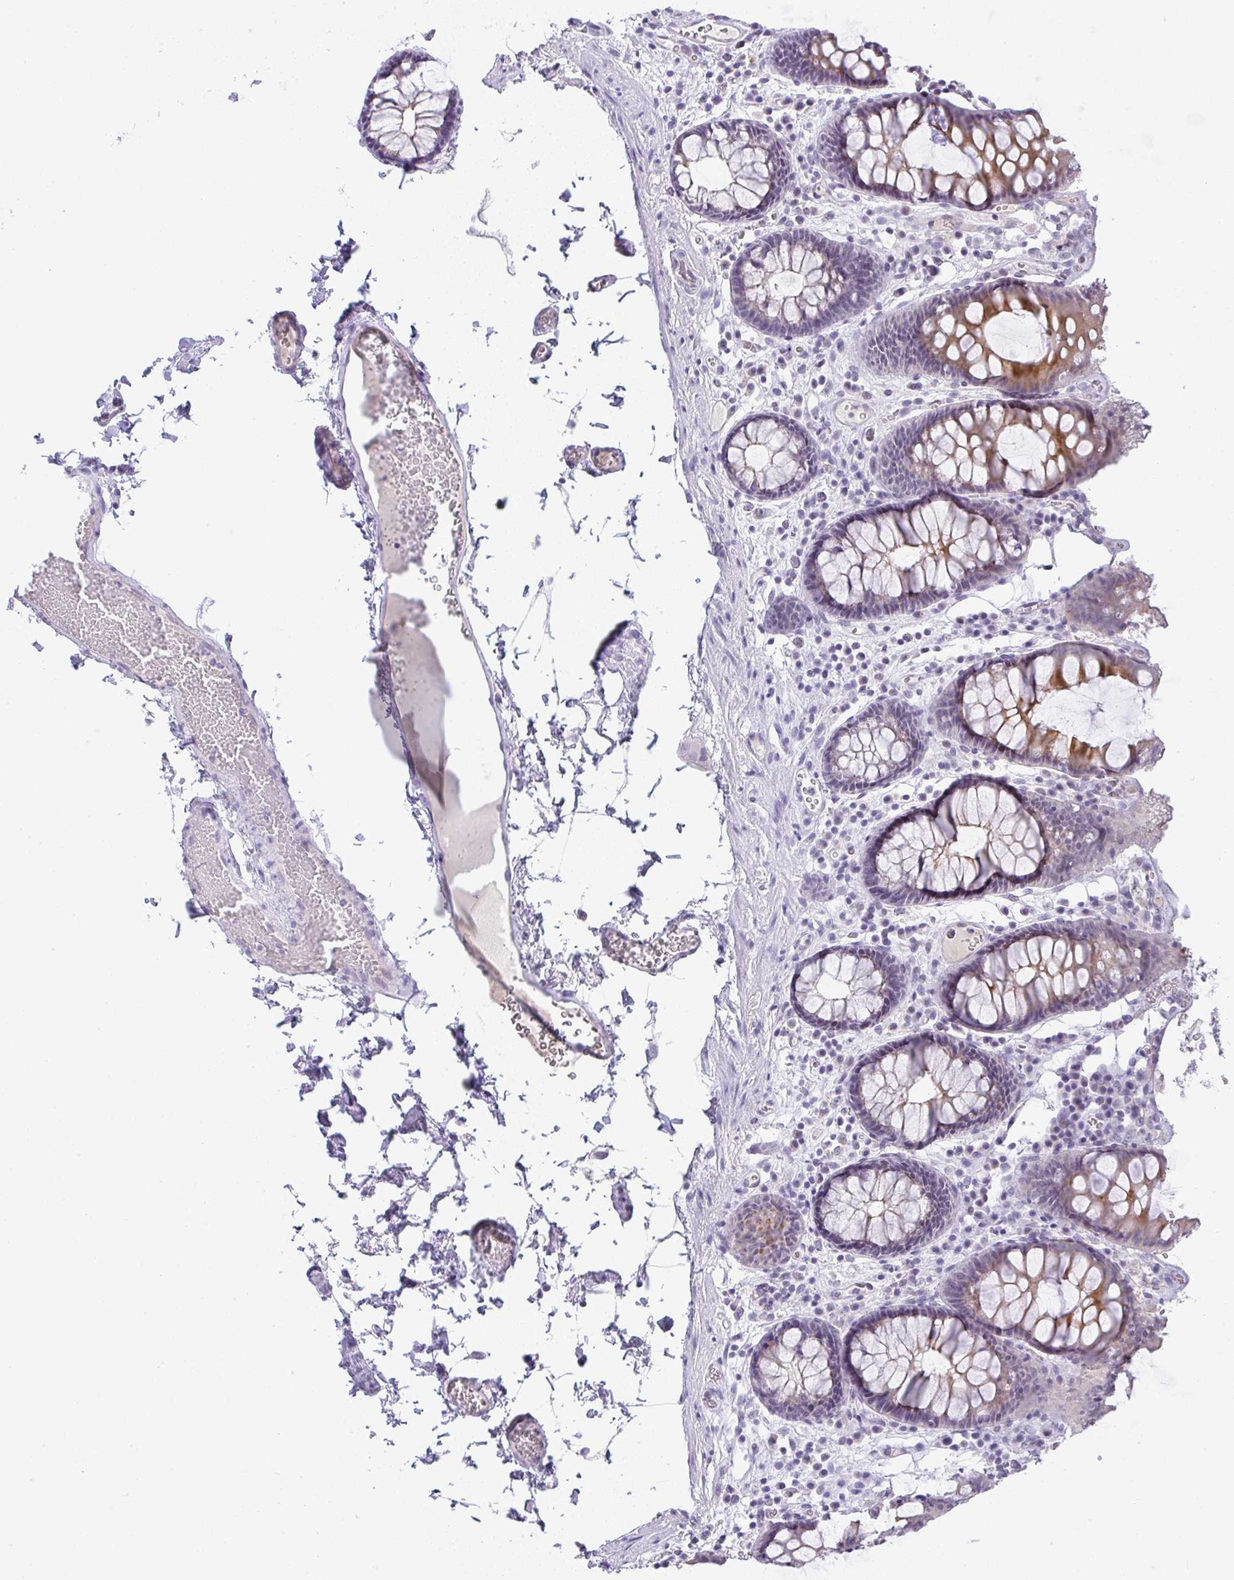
{"staining": {"intensity": "negative", "quantity": "none", "location": "none"}, "tissue": "colon", "cell_type": "Endothelial cells", "image_type": "normal", "snomed": [{"axis": "morphology", "description": "Normal tissue, NOS"}, {"axis": "topography", "description": "Colon"}, {"axis": "topography", "description": "Peripheral nerve tissue"}], "caption": "IHC micrograph of benign colon: human colon stained with DAB shows no significant protein expression in endothelial cells.", "gene": "FAM177A1", "patient": {"sex": "male", "age": 84}}